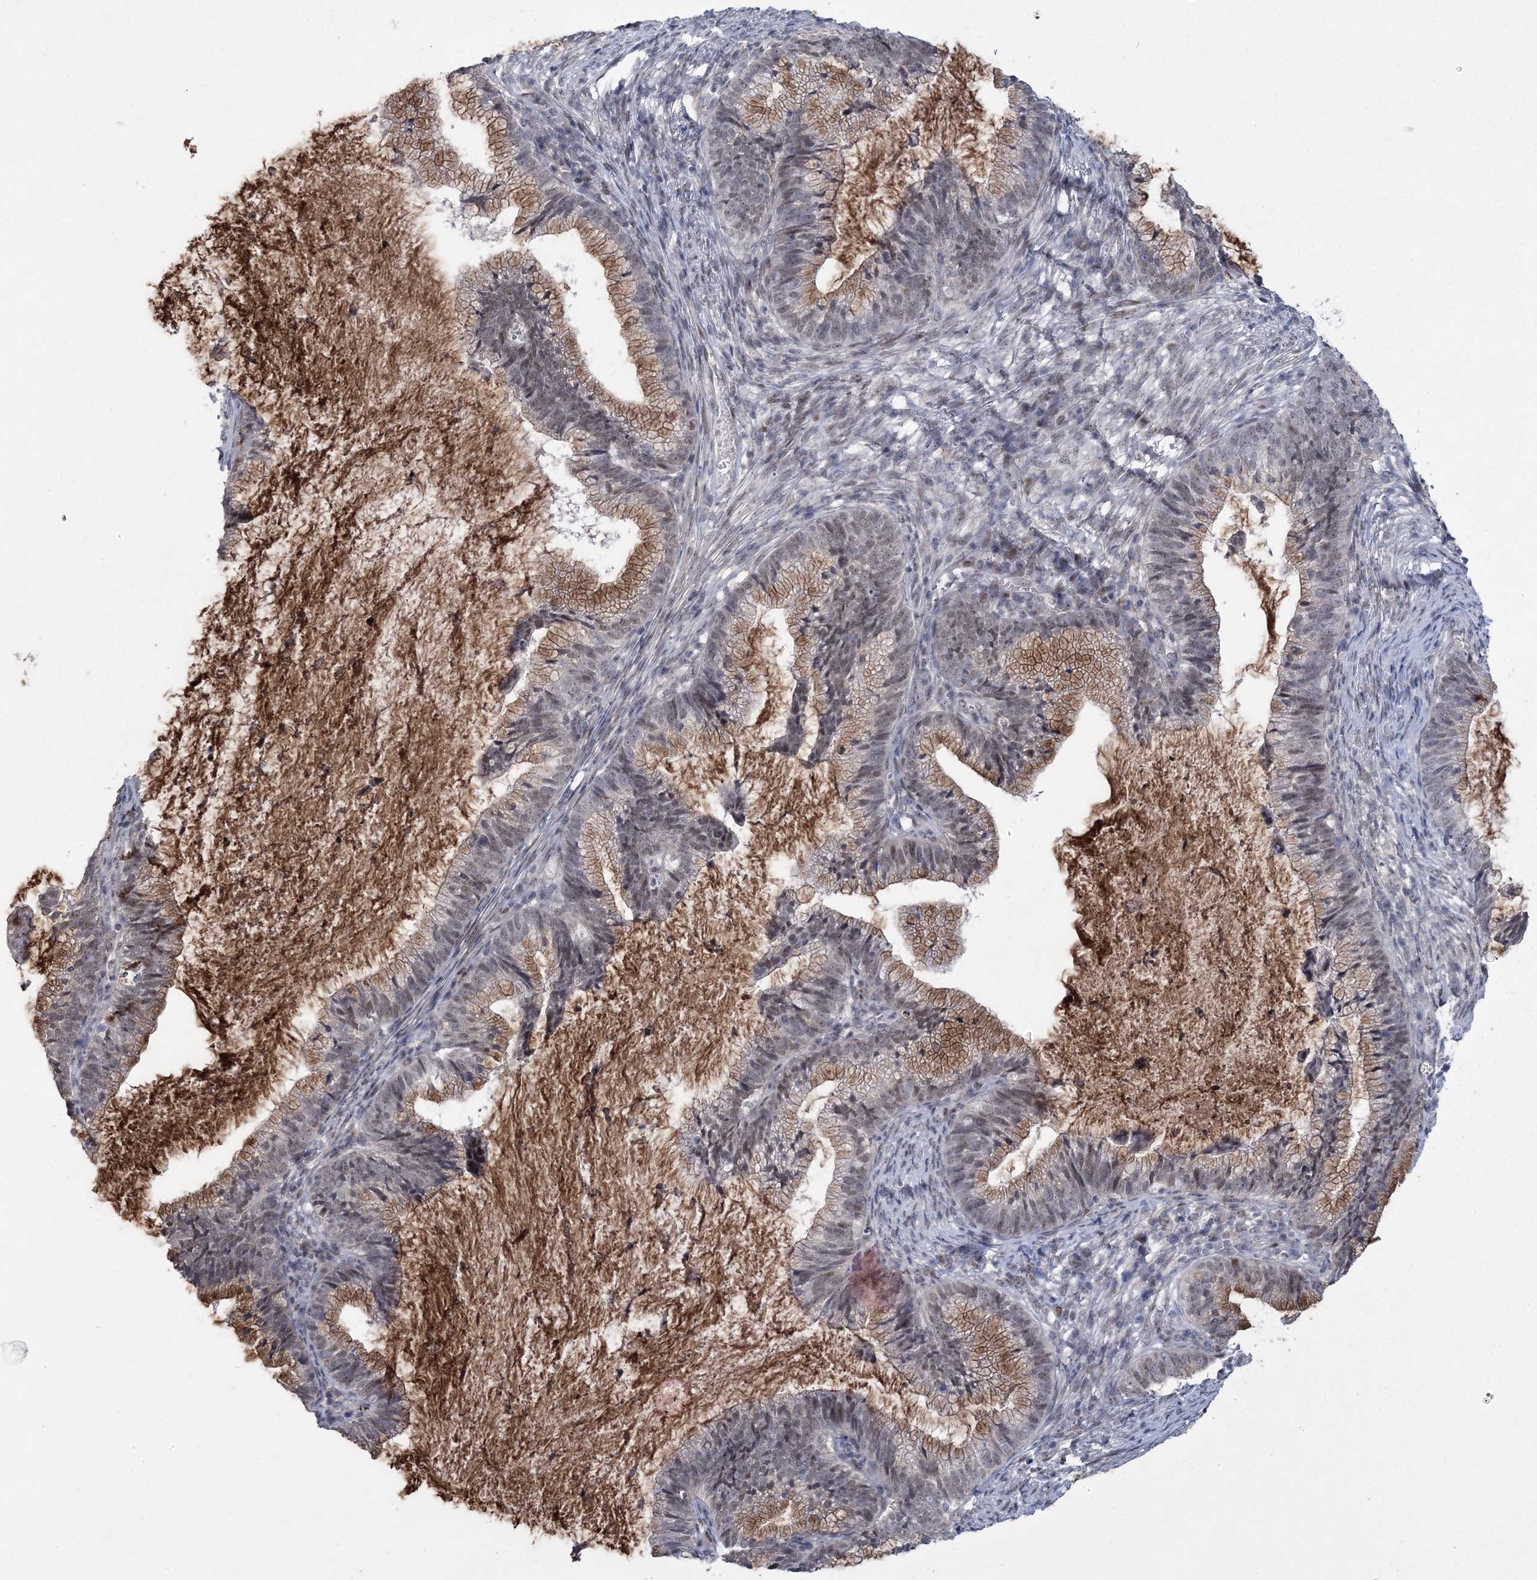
{"staining": {"intensity": "moderate", "quantity": "25%-75%", "location": "cytoplasmic/membranous,nuclear"}, "tissue": "cervical cancer", "cell_type": "Tumor cells", "image_type": "cancer", "snomed": [{"axis": "morphology", "description": "Adenocarcinoma, NOS"}, {"axis": "topography", "description": "Cervix"}], "caption": "Immunohistochemical staining of human cervical adenocarcinoma demonstrates medium levels of moderate cytoplasmic/membranous and nuclear protein expression in approximately 25%-75% of tumor cells. (DAB IHC with brightfield microscopy, high magnification).", "gene": "HOMEZ", "patient": {"sex": "female", "age": 36}}